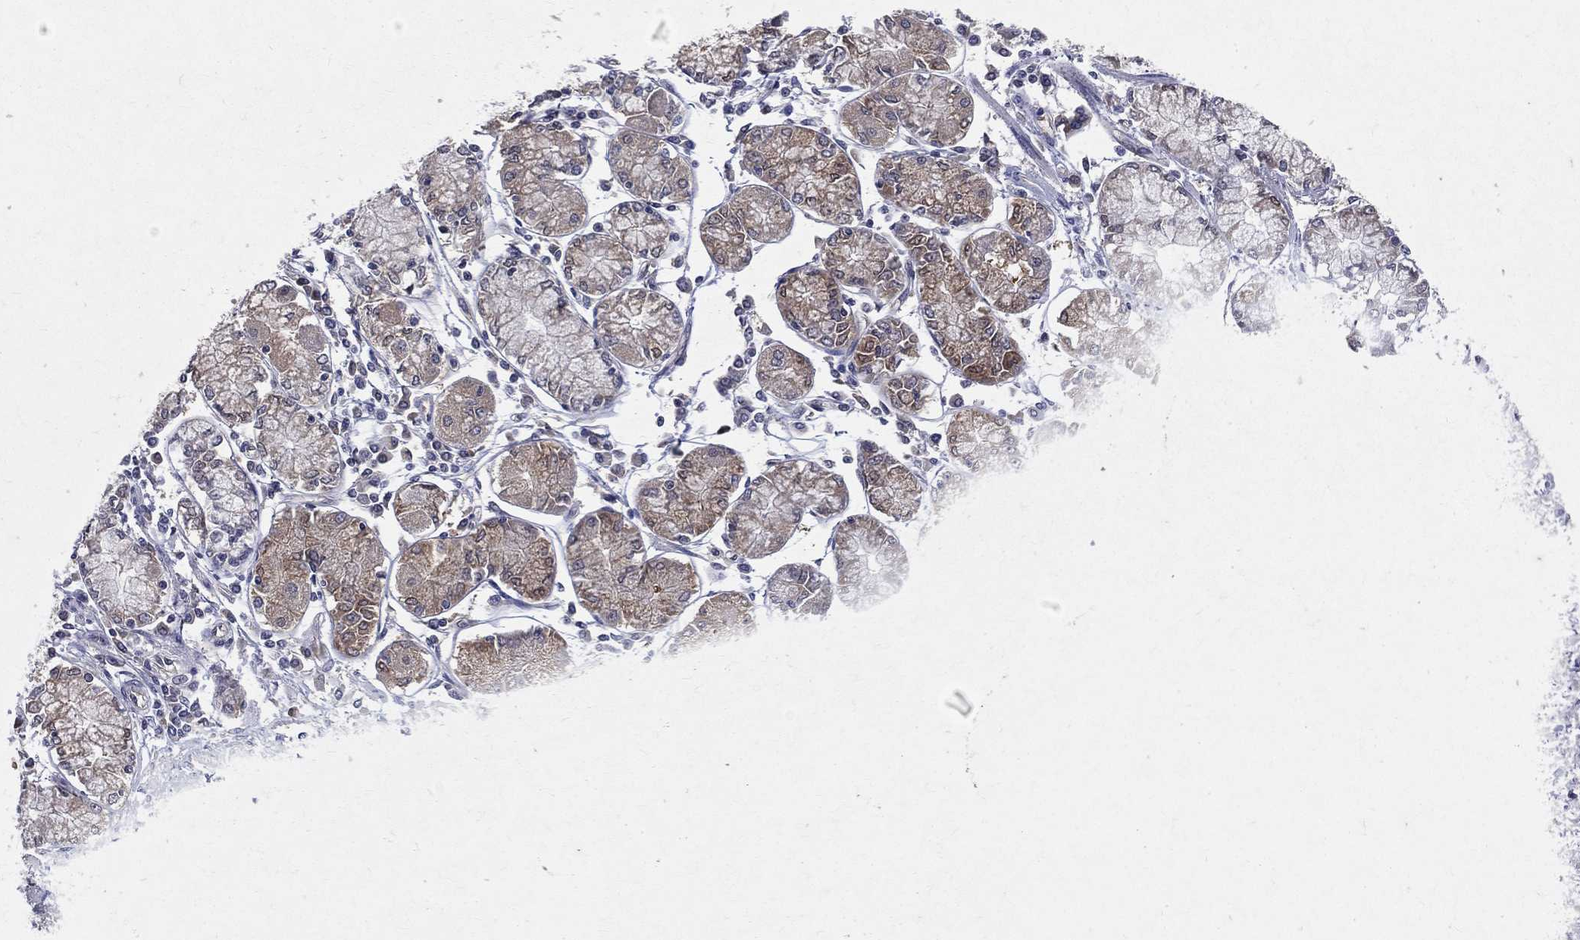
{"staining": {"intensity": "weak", "quantity": "25%-75%", "location": "cytoplasmic/membranous"}, "tissue": "stomach cancer", "cell_type": "Tumor cells", "image_type": "cancer", "snomed": [{"axis": "morphology", "description": "Adenocarcinoma, NOS"}, {"axis": "topography", "description": "Stomach"}], "caption": "Adenocarcinoma (stomach) was stained to show a protein in brown. There is low levels of weak cytoplasmic/membranous staining in approximately 25%-75% of tumor cells.", "gene": "GMPR2", "patient": {"sex": "female", "age": 59}}